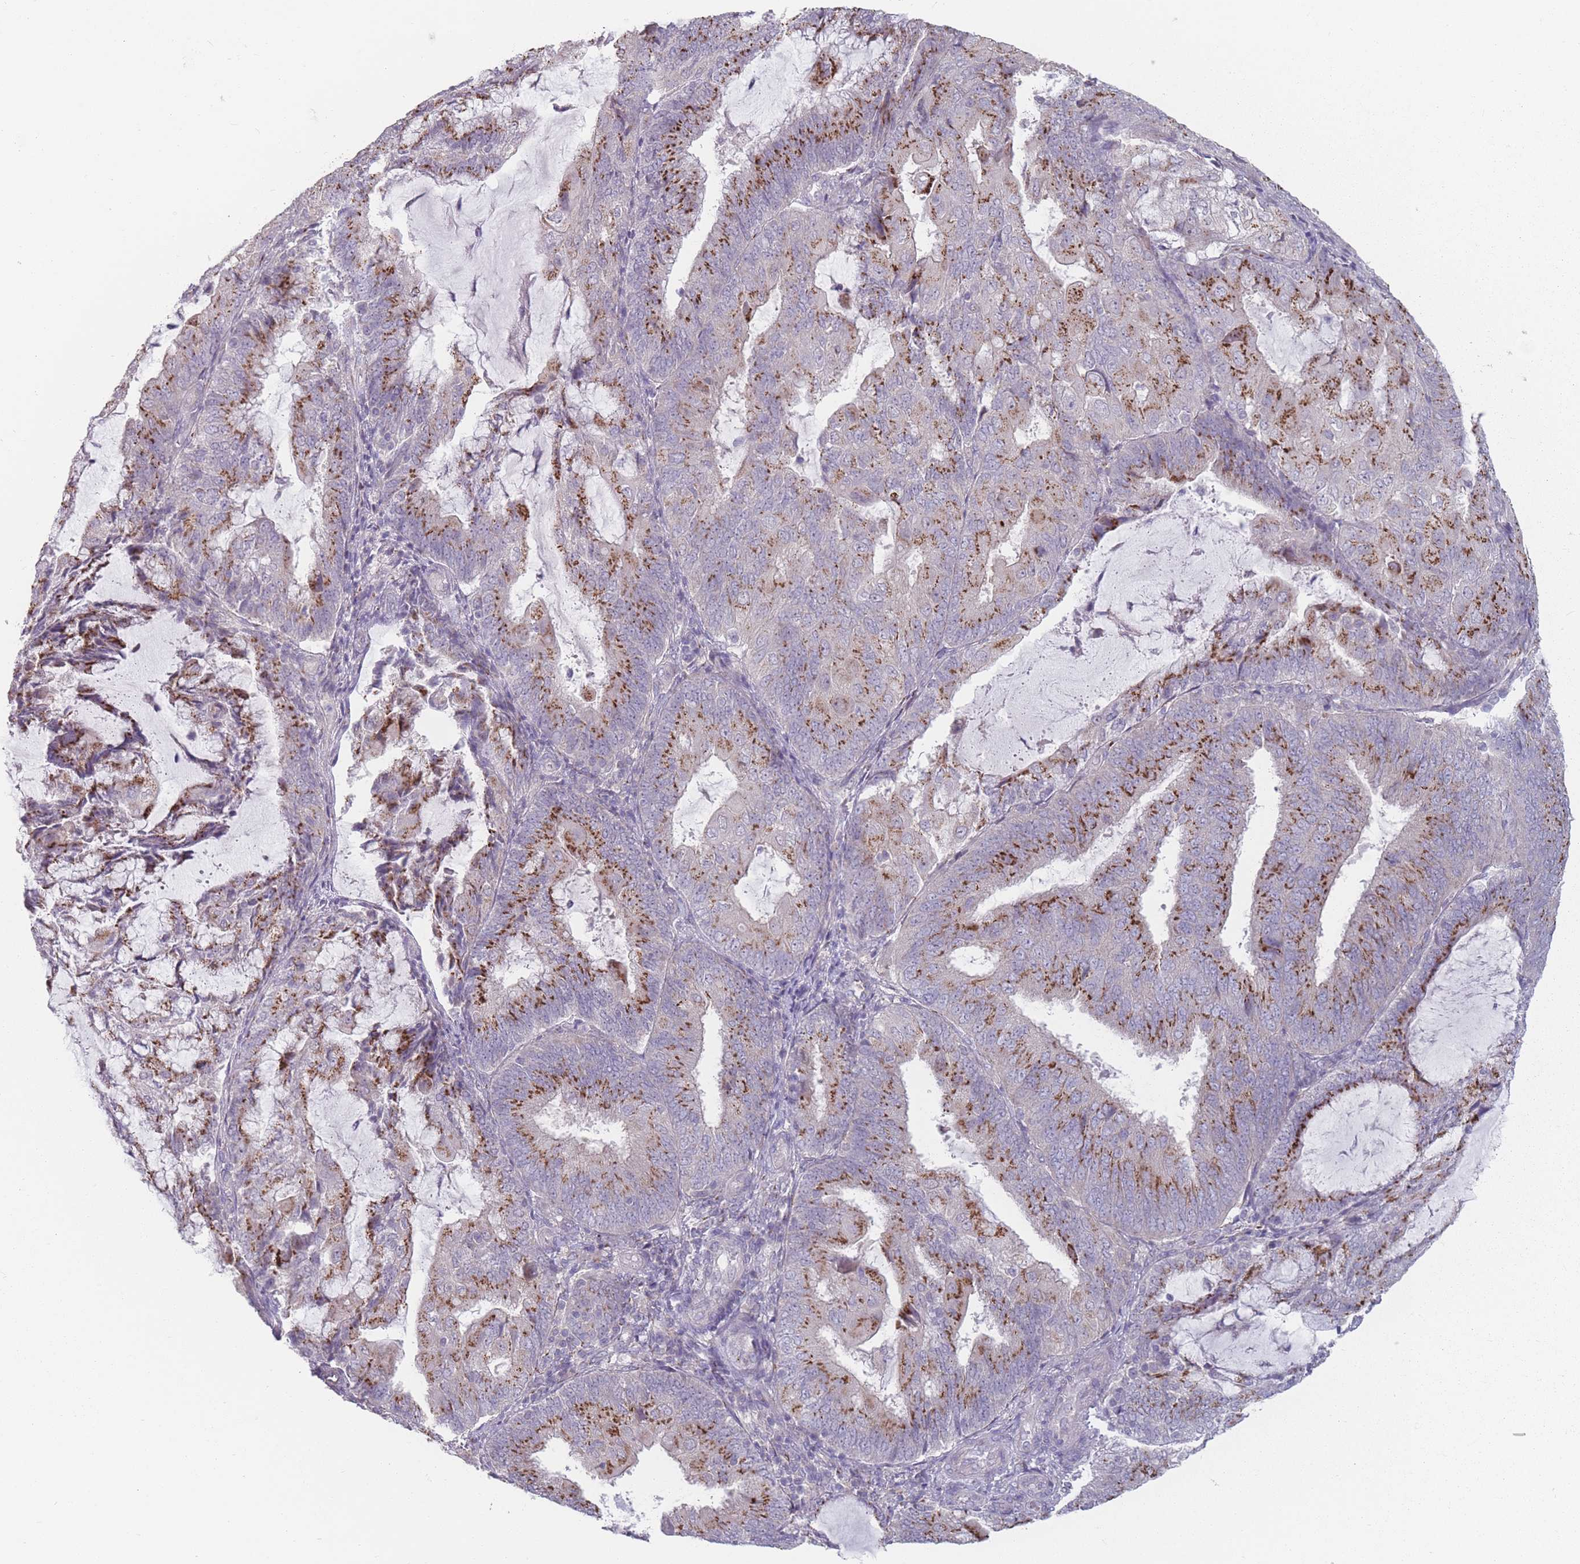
{"staining": {"intensity": "moderate", "quantity": "25%-75%", "location": "cytoplasmic/membranous"}, "tissue": "endometrial cancer", "cell_type": "Tumor cells", "image_type": "cancer", "snomed": [{"axis": "morphology", "description": "Adenocarcinoma, NOS"}, {"axis": "topography", "description": "Endometrium"}], "caption": "Endometrial cancer (adenocarcinoma) stained with DAB (3,3'-diaminobenzidine) IHC reveals medium levels of moderate cytoplasmic/membranous expression in about 25%-75% of tumor cells.", "gene": "AKAIN1", "patient": {"sex": "female", "age": 81}}